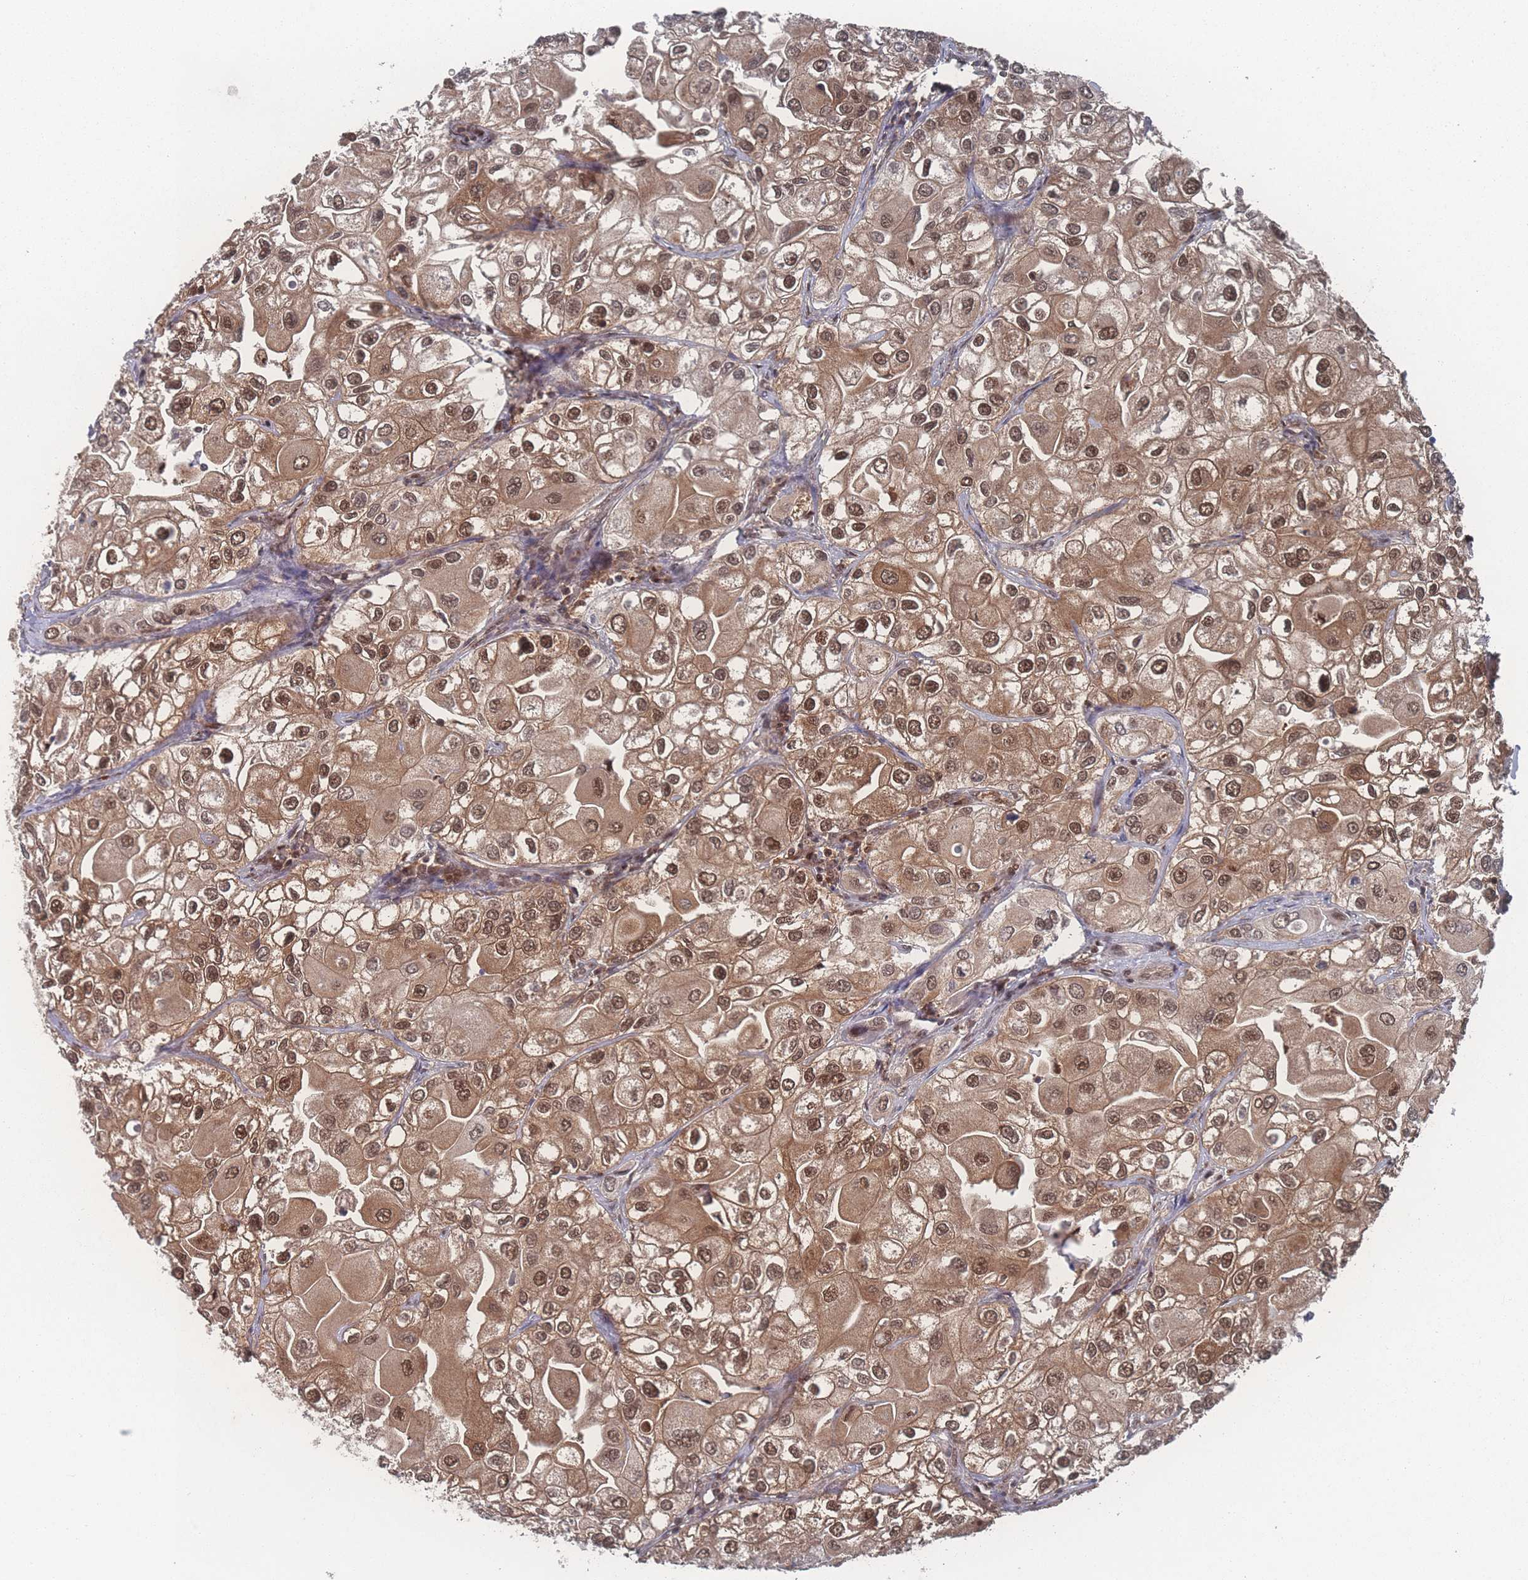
{"staining": {"intensity": "moderate", "quantity": ">75%", "location": "cytoplasmic/membranous,nuclear"}, "tissue": "urothelial cancer", "cell_type": "Tumor cells", "image_type": "cancer", "snomed": [{"axis": "morphology", "description": "Urothelial carcinoma, High grade"}, {"axis": "topography", "description": "Urinary bladder"}], "caption": "Immunohistochemistry (DAB (3,3'-diaminobenzidine)) staining of urothelial cancer displays moderate cytoplasmic/membranous and nuclear protein staining in about >75% of tumor cells.", "gene": "PSMA1", "patient": {"sex": "male", "age": 64}}